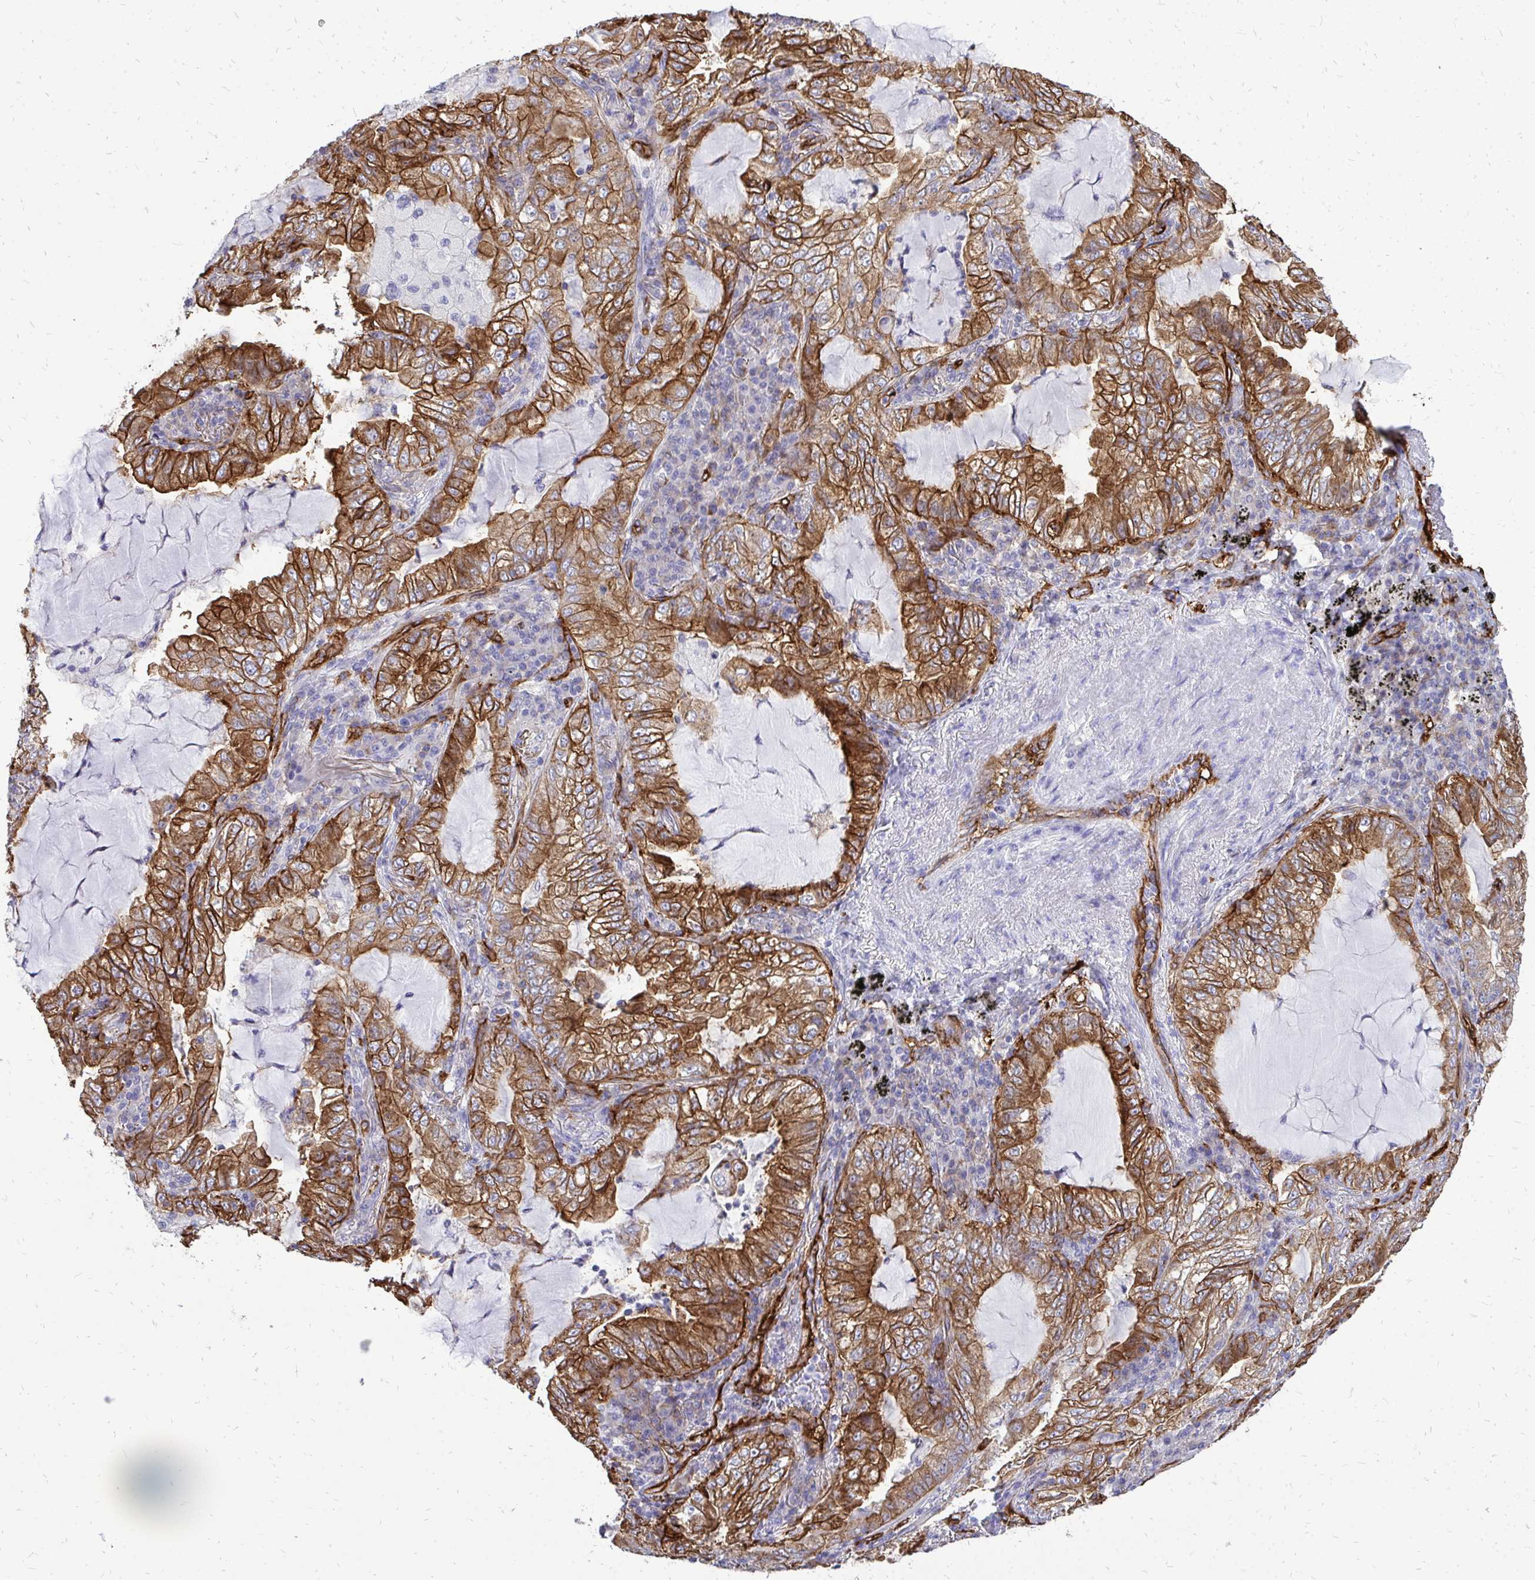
{"staining": {"intensity": "moderate", "quantity": ">75%", "location": "cytoplasmic/membranous"}, "tissue": "lung cancer", "cell_type": "Tumor cells", "image_type": "cancer", "snomed": [{"axis": "morphology", "description": "Adenocarcinoma, NOS"}, {"axis": "topography", "description": "Lung"}], "caption": "Protein expression analysis of human lung cancer reveals moderate cytoplasmic/membranous expression in approximately >75% of tumor cells.", "gene": "MARCKSL1", "patient": {"sex": "female", "age": 73}}